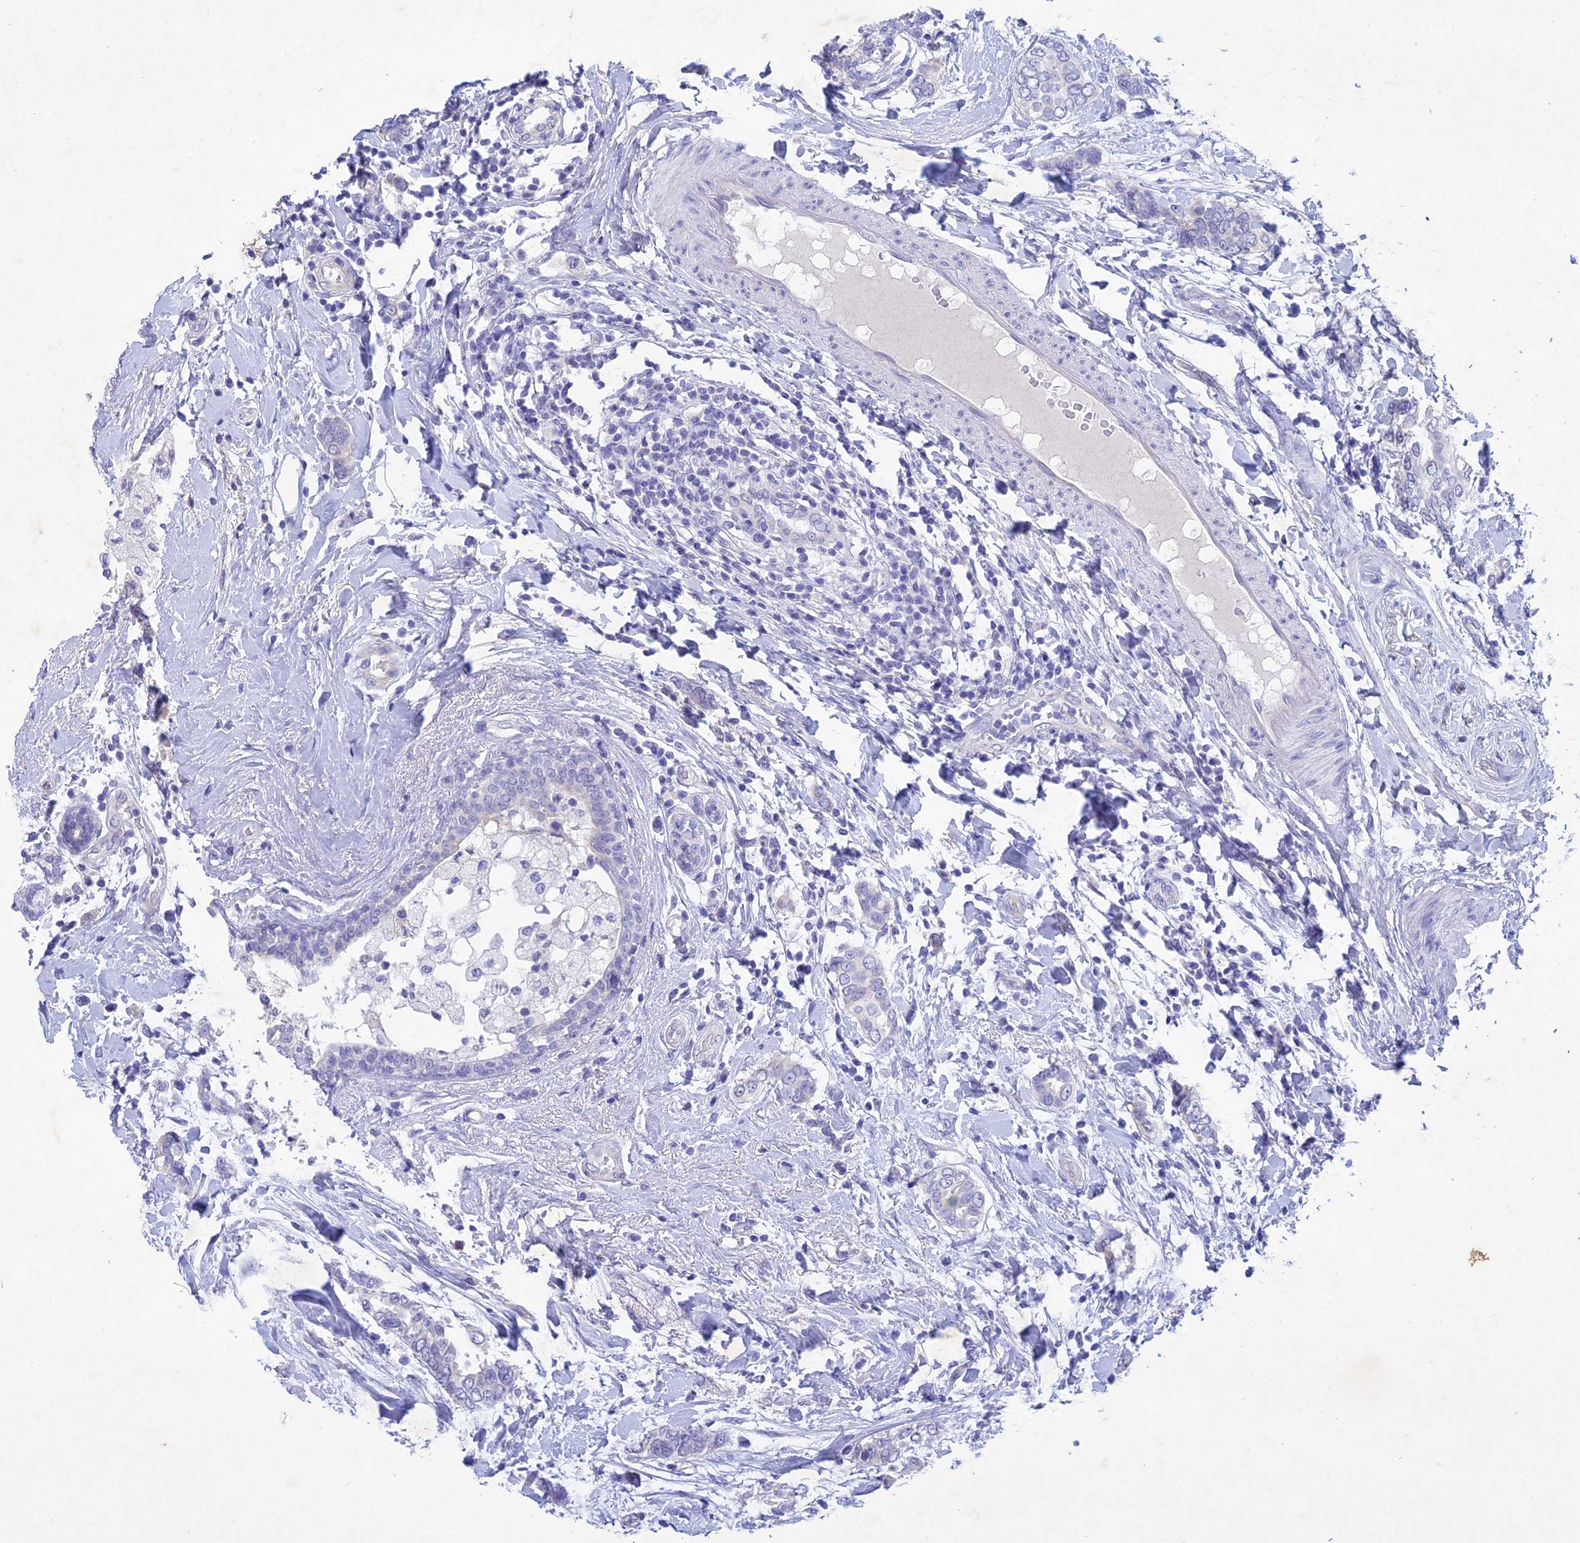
{"staining": {"intensity": "negative", "quantity": "none", "location": "none"}, "tissue": "breast cancer", "cell_type": "Tumor cells", "image_type": "cancer", "snomed": [{"axis": "morphology", "description": "Lobular carcinoma"}, {"axis": "topography", "description": "Breast"}], "caption": "Tumor cells are negative for protein expression in human lobular carcinoma (breast).", "gene": "BTBD19", "patient": {"sex": "female", "age": 51}}